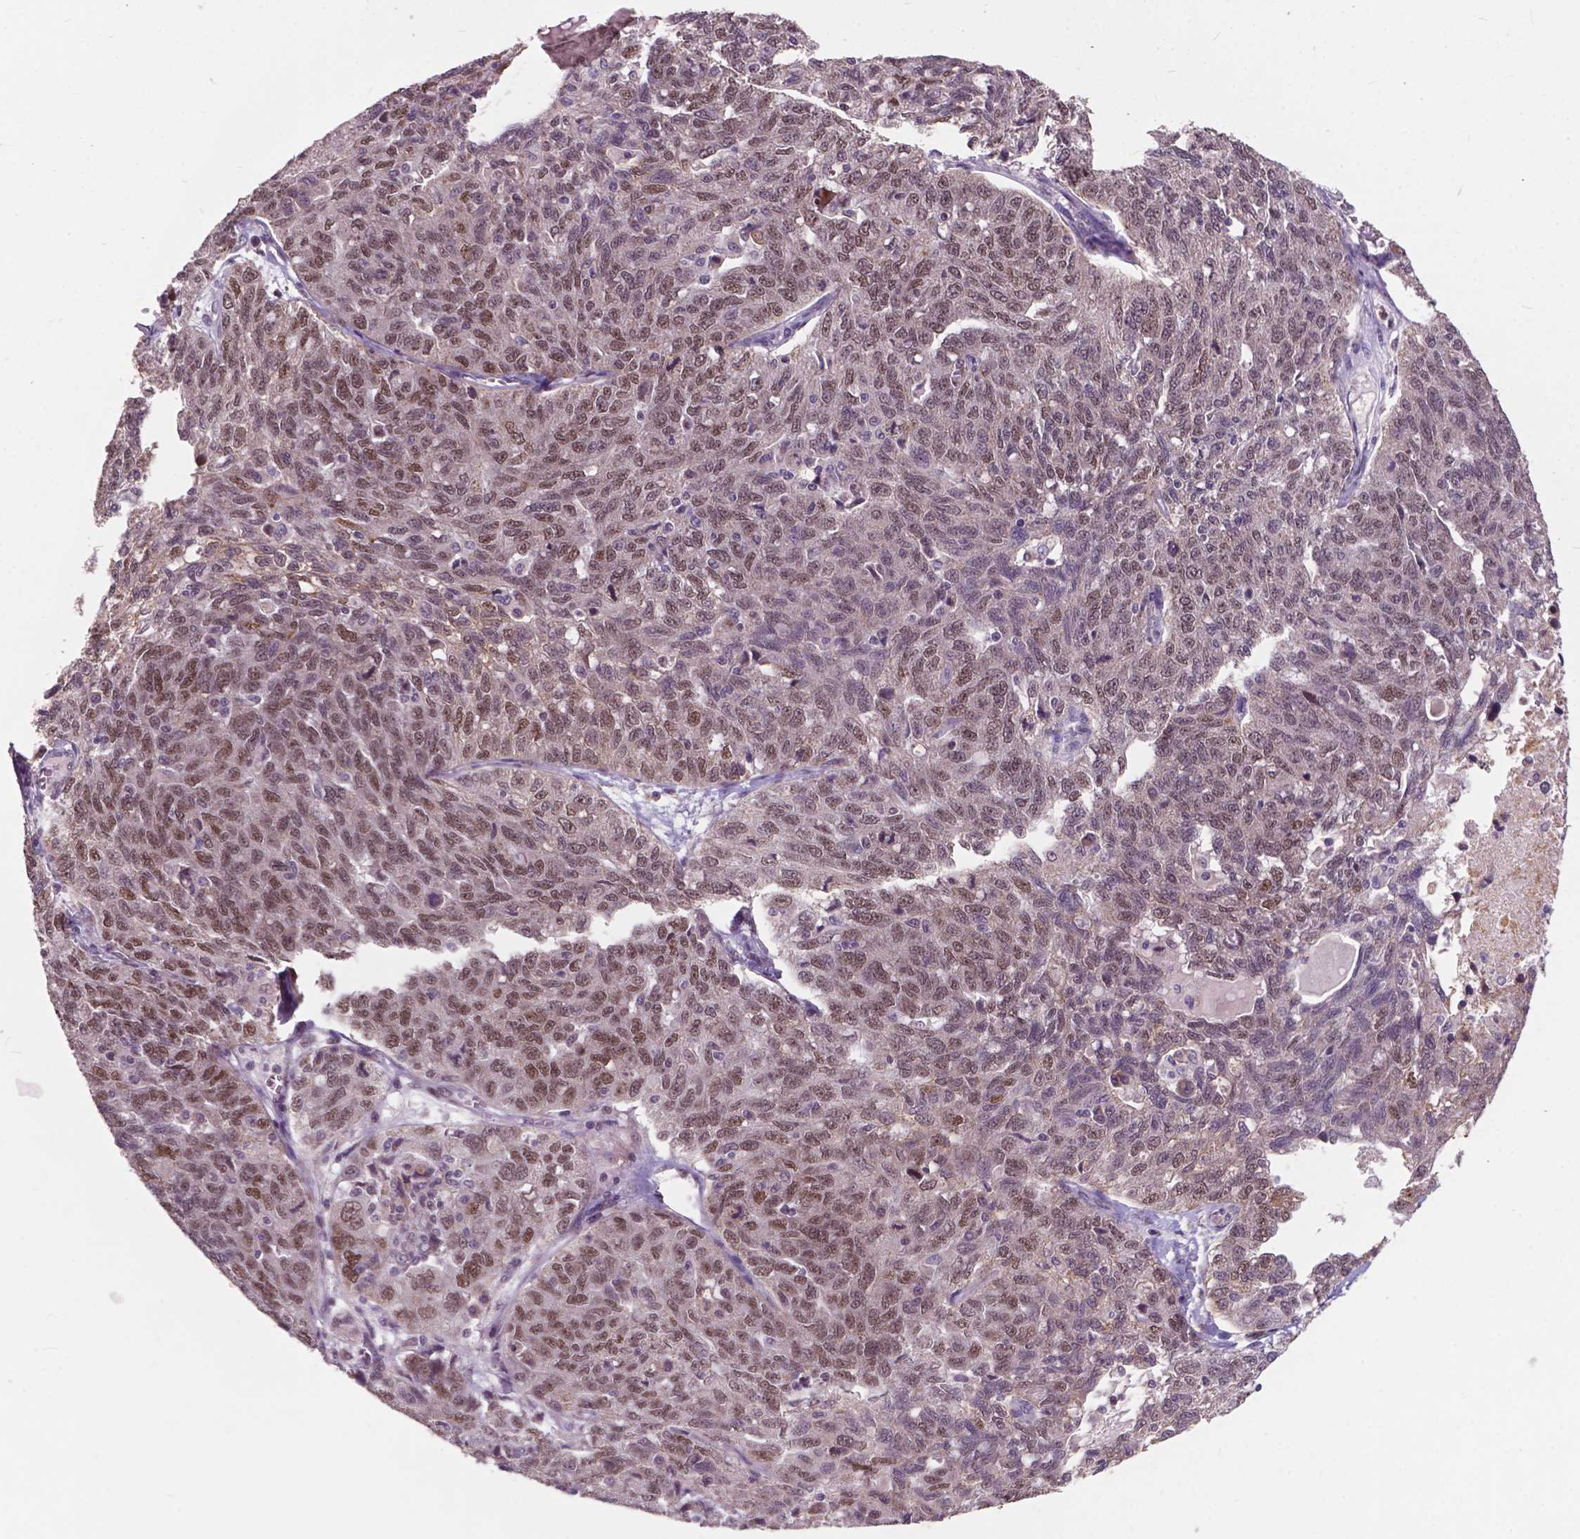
{"staining": {"intensity": "moderate", "quantity": ">75%", "location": "nuclear"}, "tissue": "ovarian cancer", "cell_type": "Tumor cells", "image_type": "cancer", "snomed": [{"axis": "morphology", "description": "Cystadenocarcinoma, serous, NOS"}, {"axis": "topography", "description": "Ovary"}], "caption": "Moderate nuclear expression for a protein is appreciated in about >75% of tumor cells of ovarian serous cystadenocarcinoma using immunohistochemistry (IHC).", "gene": "MSH2", "patient": {"sex": "female", "age": 71}}